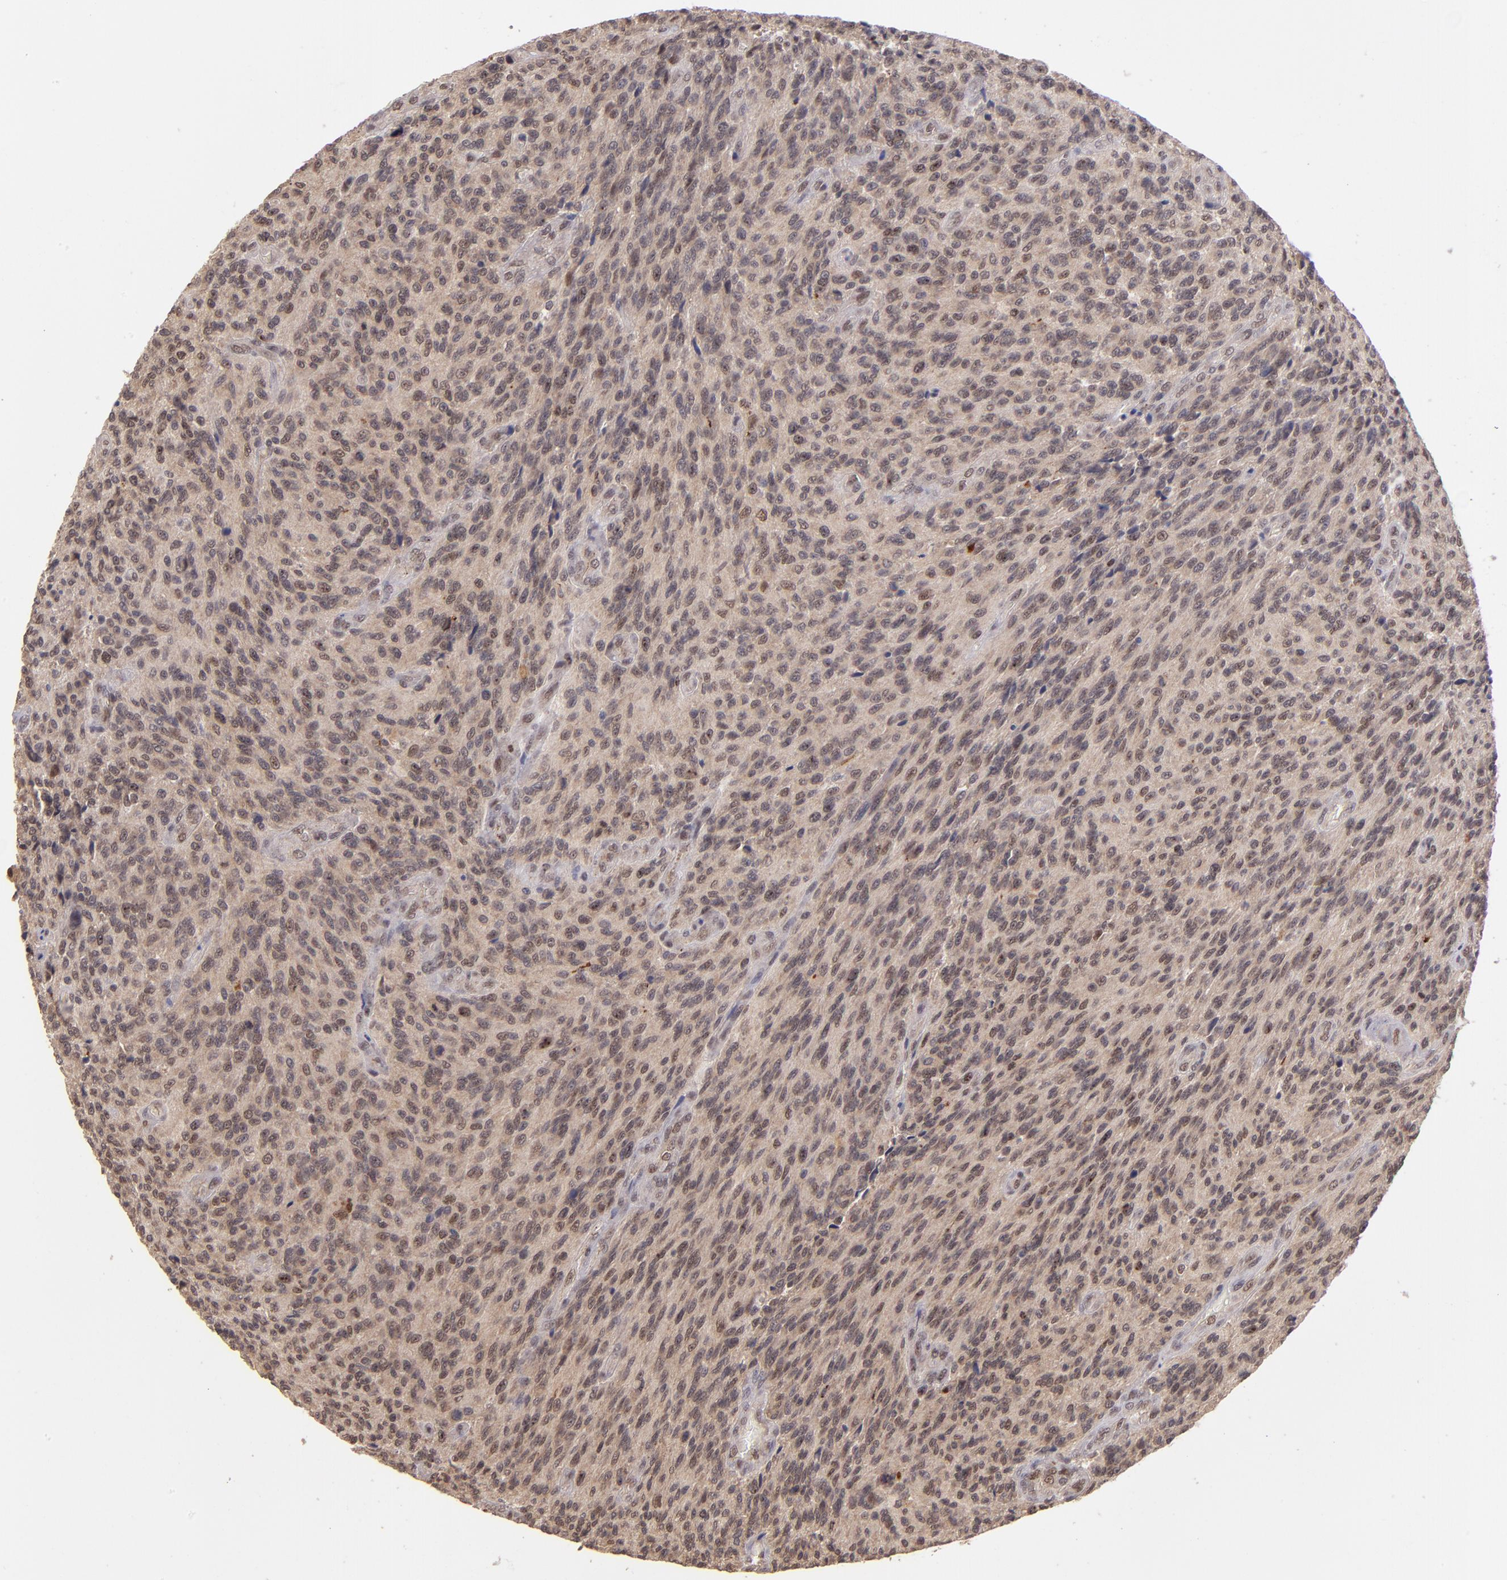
{"staining": {"intensity": "moderate", "quantity": "25%-75%", "location": "cytoplasmic/membranous,nuclear"}, "tissue": "glioma", "cell_type": "Tumor cells", "image_type": "cancer", "snomed": [{"axis": "morphology", "description": "Normal tissue, NOS"}, {"axis": "morphology", "description": "Glioma, malignant, High grade"}, {"axis": "topography", "description": "Cerebral cortex"}], "caption": "Glioma tissue reveals moderate cytoplasmic/membranous and nuclear expression in approximately 25%-75% of tumor cells, visualized by immunohistochemistry. (IHC, brightfield microscopy, high magnification).", "gene": "ABHD12B", "patient": {"sex": "male", "age": 56}}